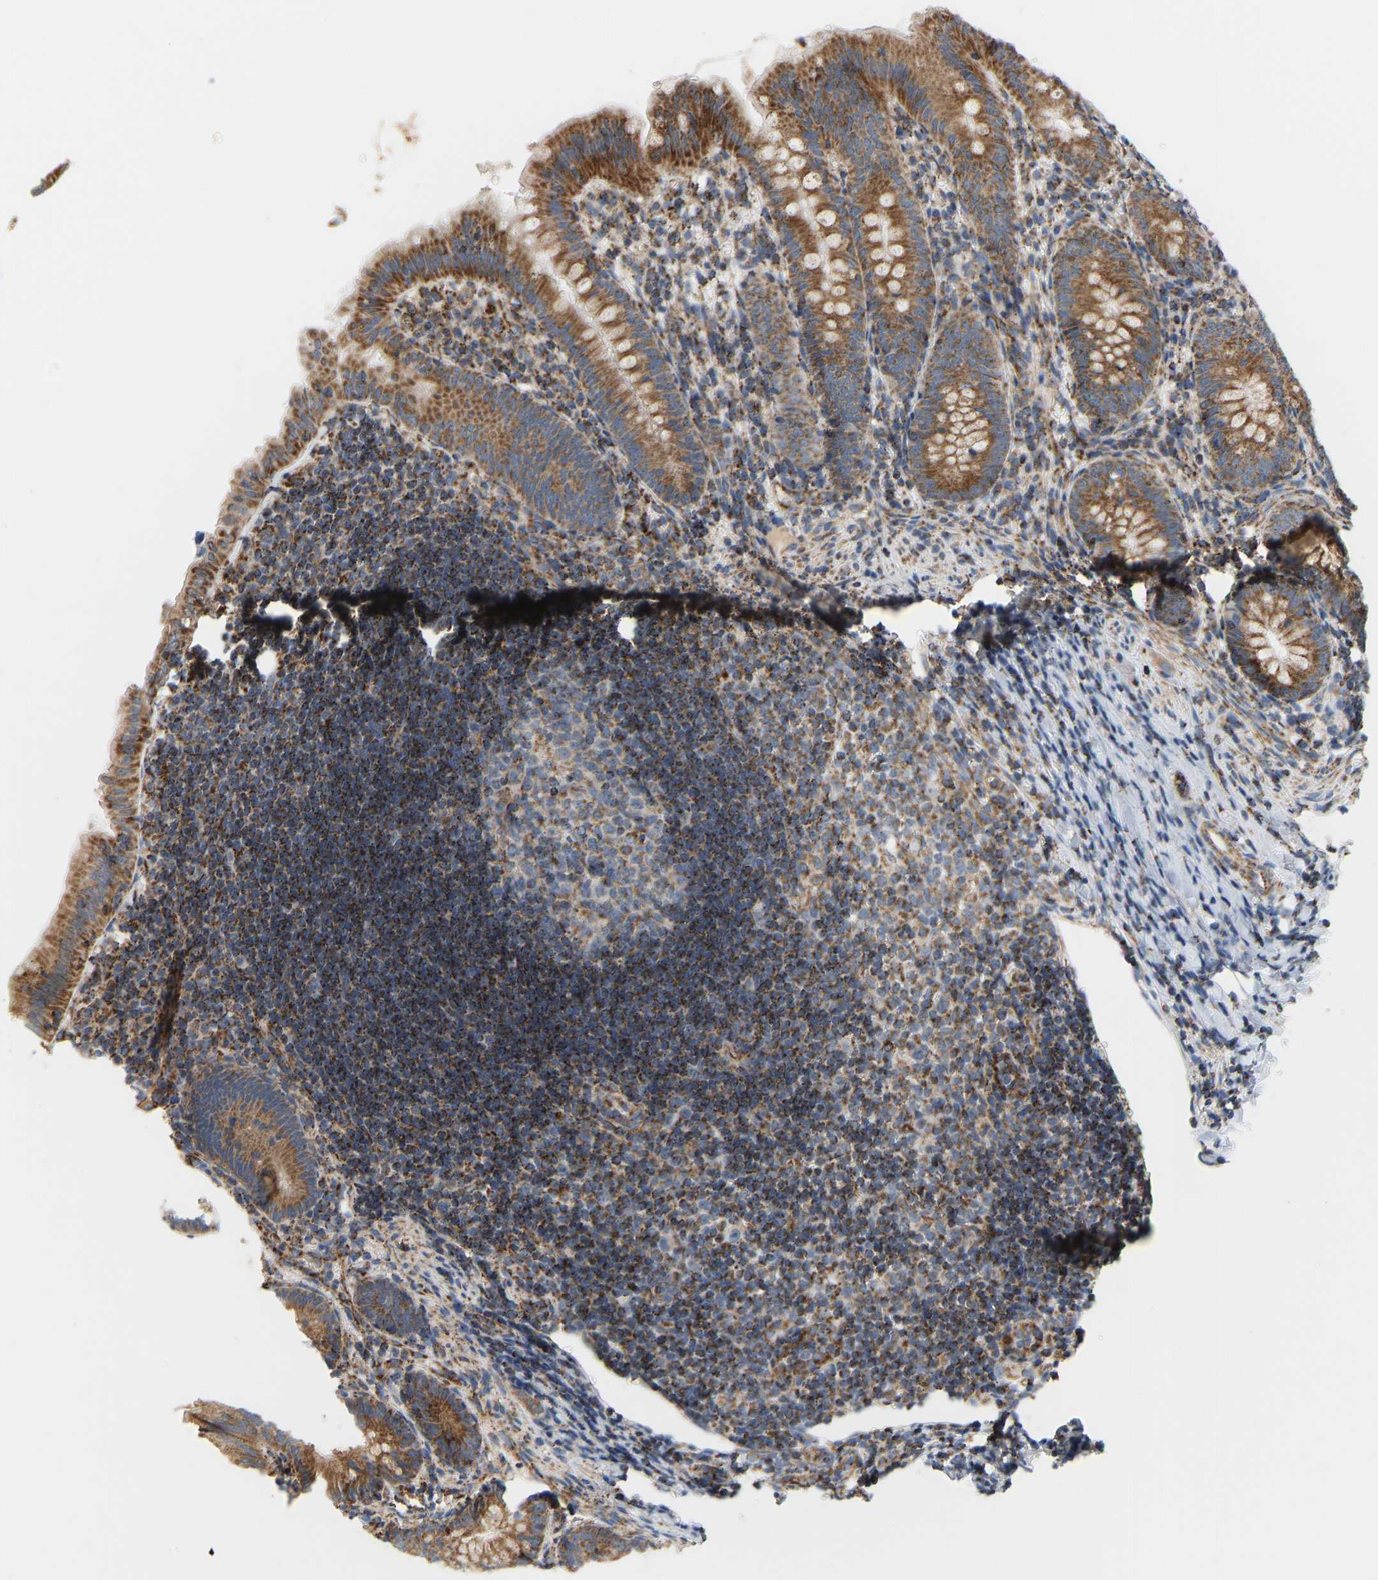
{"staining": {"intensity": "moderate", "quantity": ">75%", "location": "cytoplasmic/membranous"}, "tissue": "appendix", "cell_type": "Glandular cells", "image_type": "normal", "snomed": [{"axis": "morphology", "description": "Normal tissue, NOS"}, {"axis": "topography", "description": "Appendix"}], "caption": "The histopathology image displays immunohistochemical staining of normal appendix. There is moderate cytoplasmic/membranous staining is identified in approximately >75% of glandular cells. The staining was performed using DAB, with brown indicating positive protein expression. Nuclei are stained blue with hematoxylin.", "gene": "GPSM2", "patient": {"sex": "male", "age": 1}}